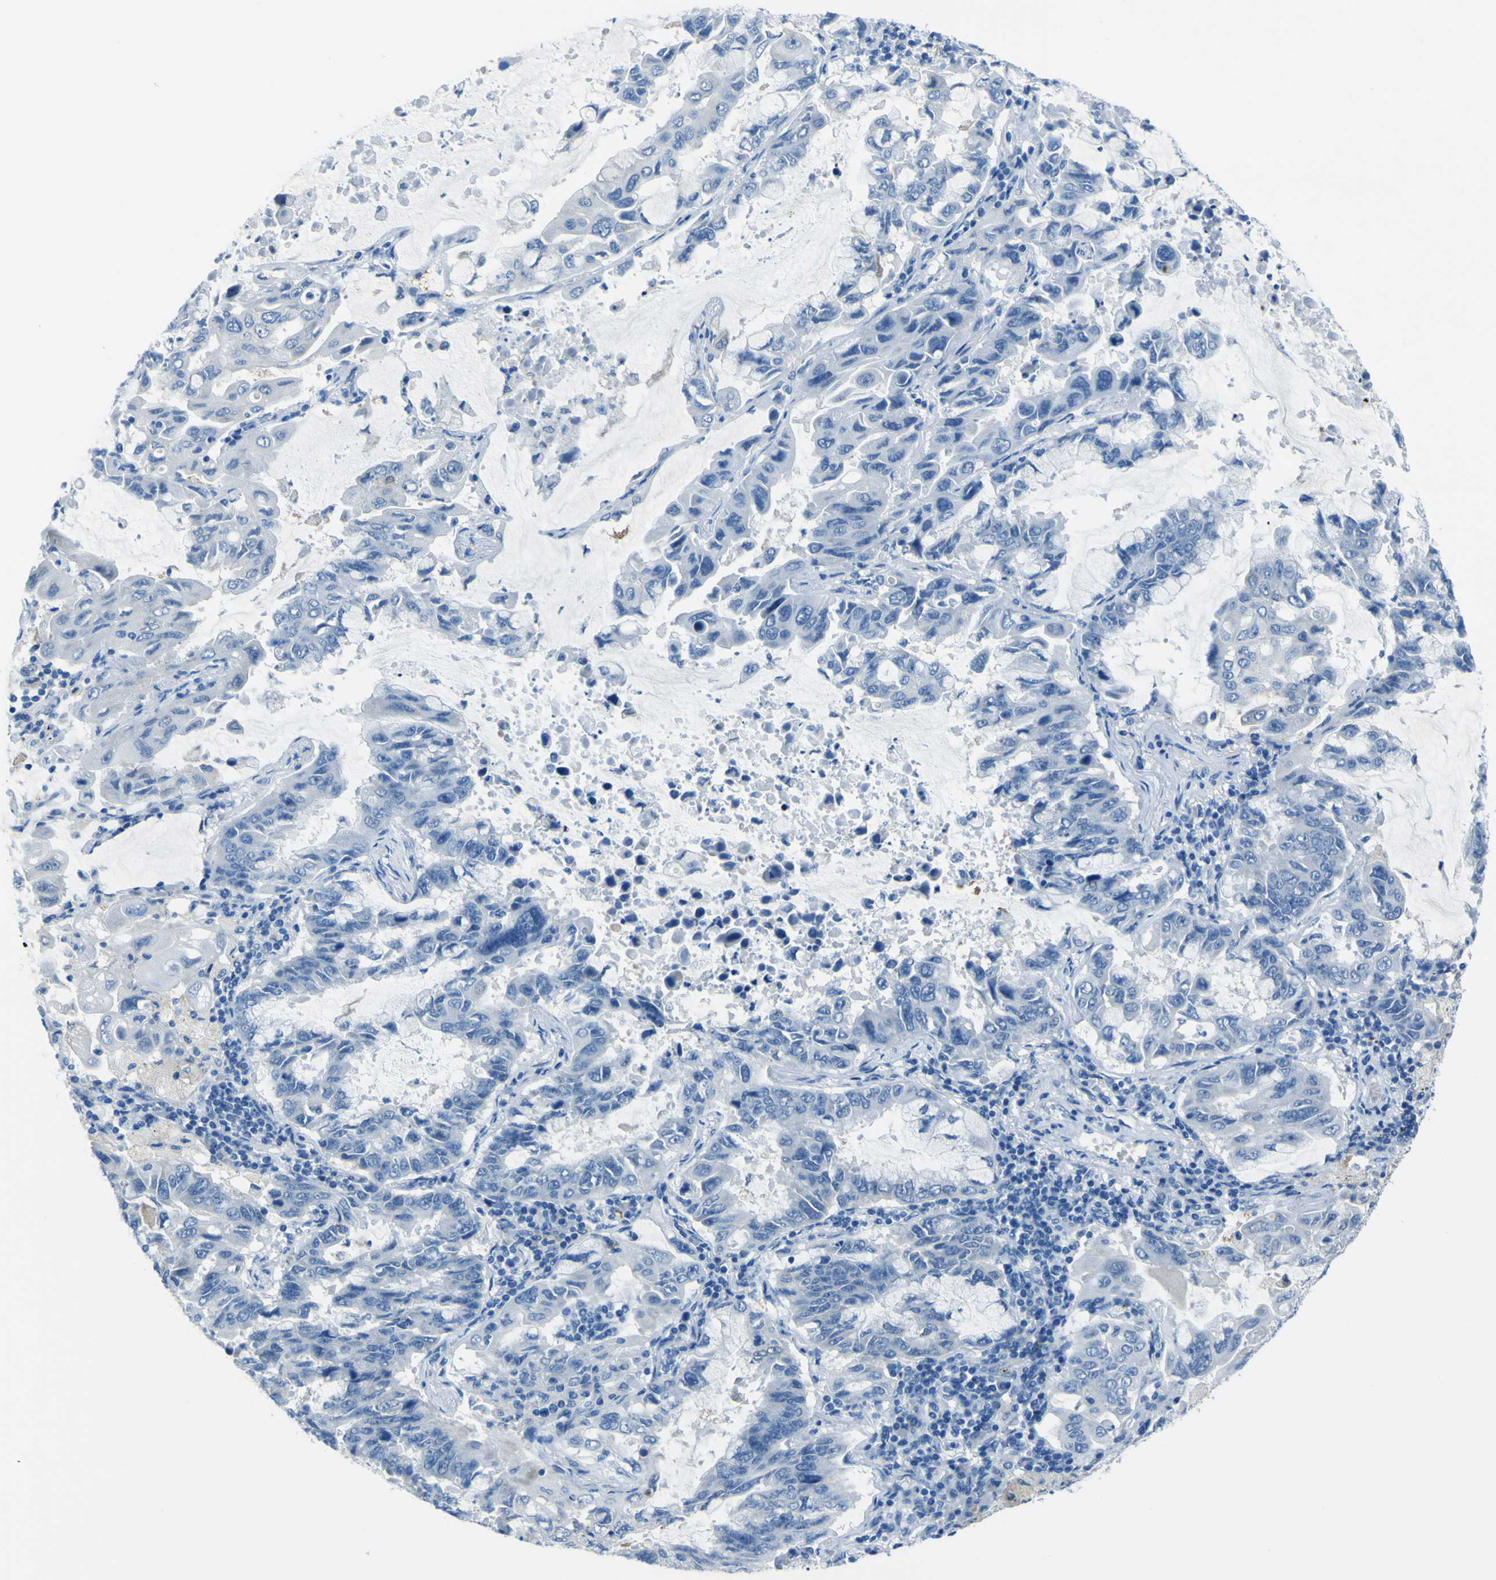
{"staining": {"intensity": "negative", "quantity": "none", "location": "none"}, "tissue": "lung cancer", "cell_type": "Tumor cells", "image_type": "cancer", "snomed": [{"axis": "morphology", "description": "Adenocarcinoma, NOS"}, {"axis": "topography", "description": "Lung"}], "caption": "Histopathology image shows no protein expression in tumor cells of lung adenocarcinoma tissue.", "gene": "PHKG1", "patient": {"sex": "male", "age": 64}}